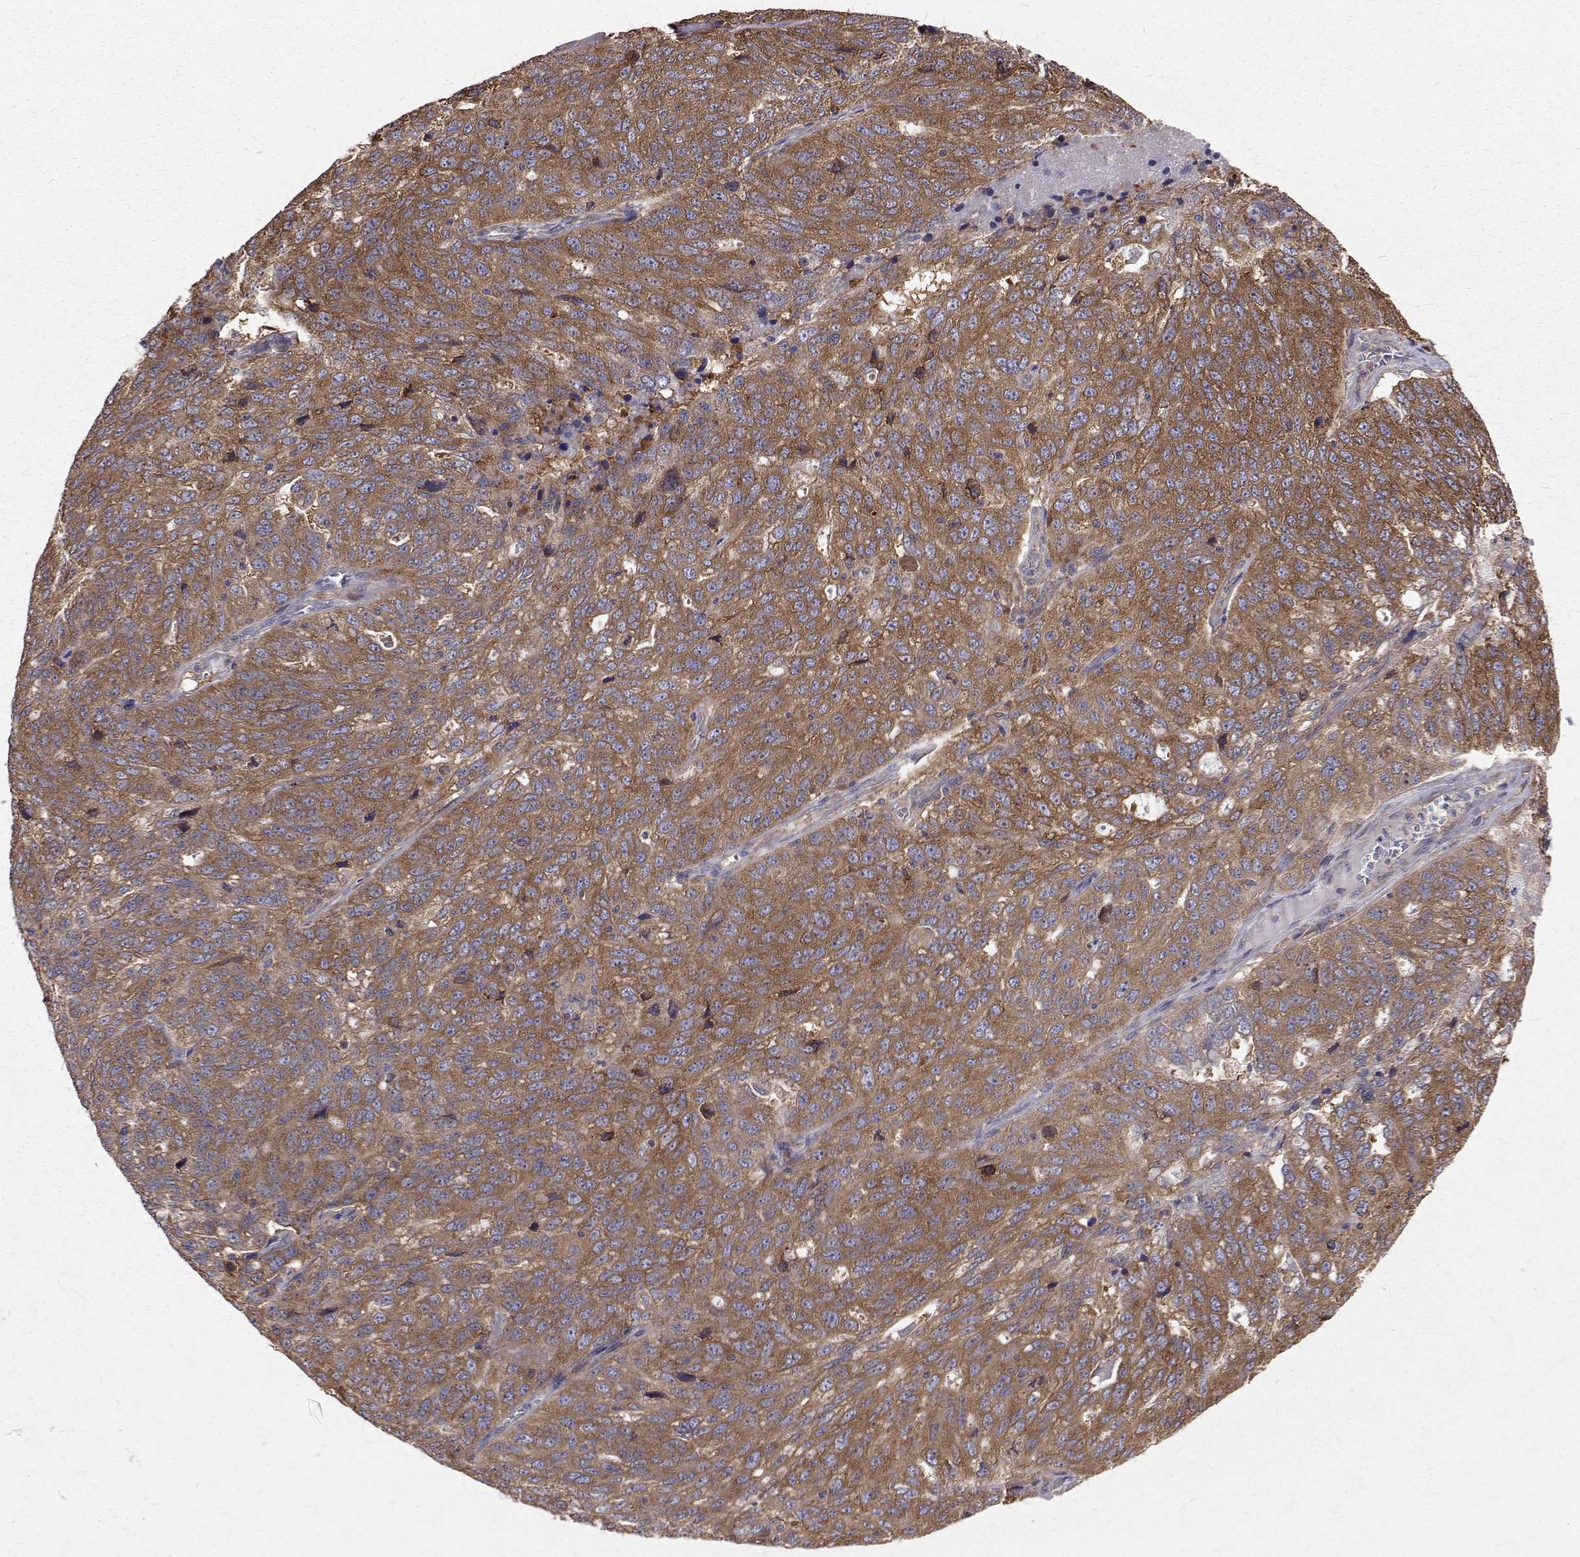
{"staining": {"intensity": "moderate", "quantity": ">75%", "location": "cytoplasmic/membranous"}, "tissue": "ovarian cancer", "cell_type": "Tumor cells", "image_type": "cancer", "snomed": [{"axis": "morphology", "description": "Cystadenocarcinoma, serous, NOS"}, {"axis": "topography", "description": "Ovary"}], "caption": "Moderate cytoplasmic/membranous protein expression is seen in approximately >75% of tumor cells in ovarian serous cystadenocarcinoma.", "gene": "FARSB", "patient": {"sex": "female", "age": 71}}